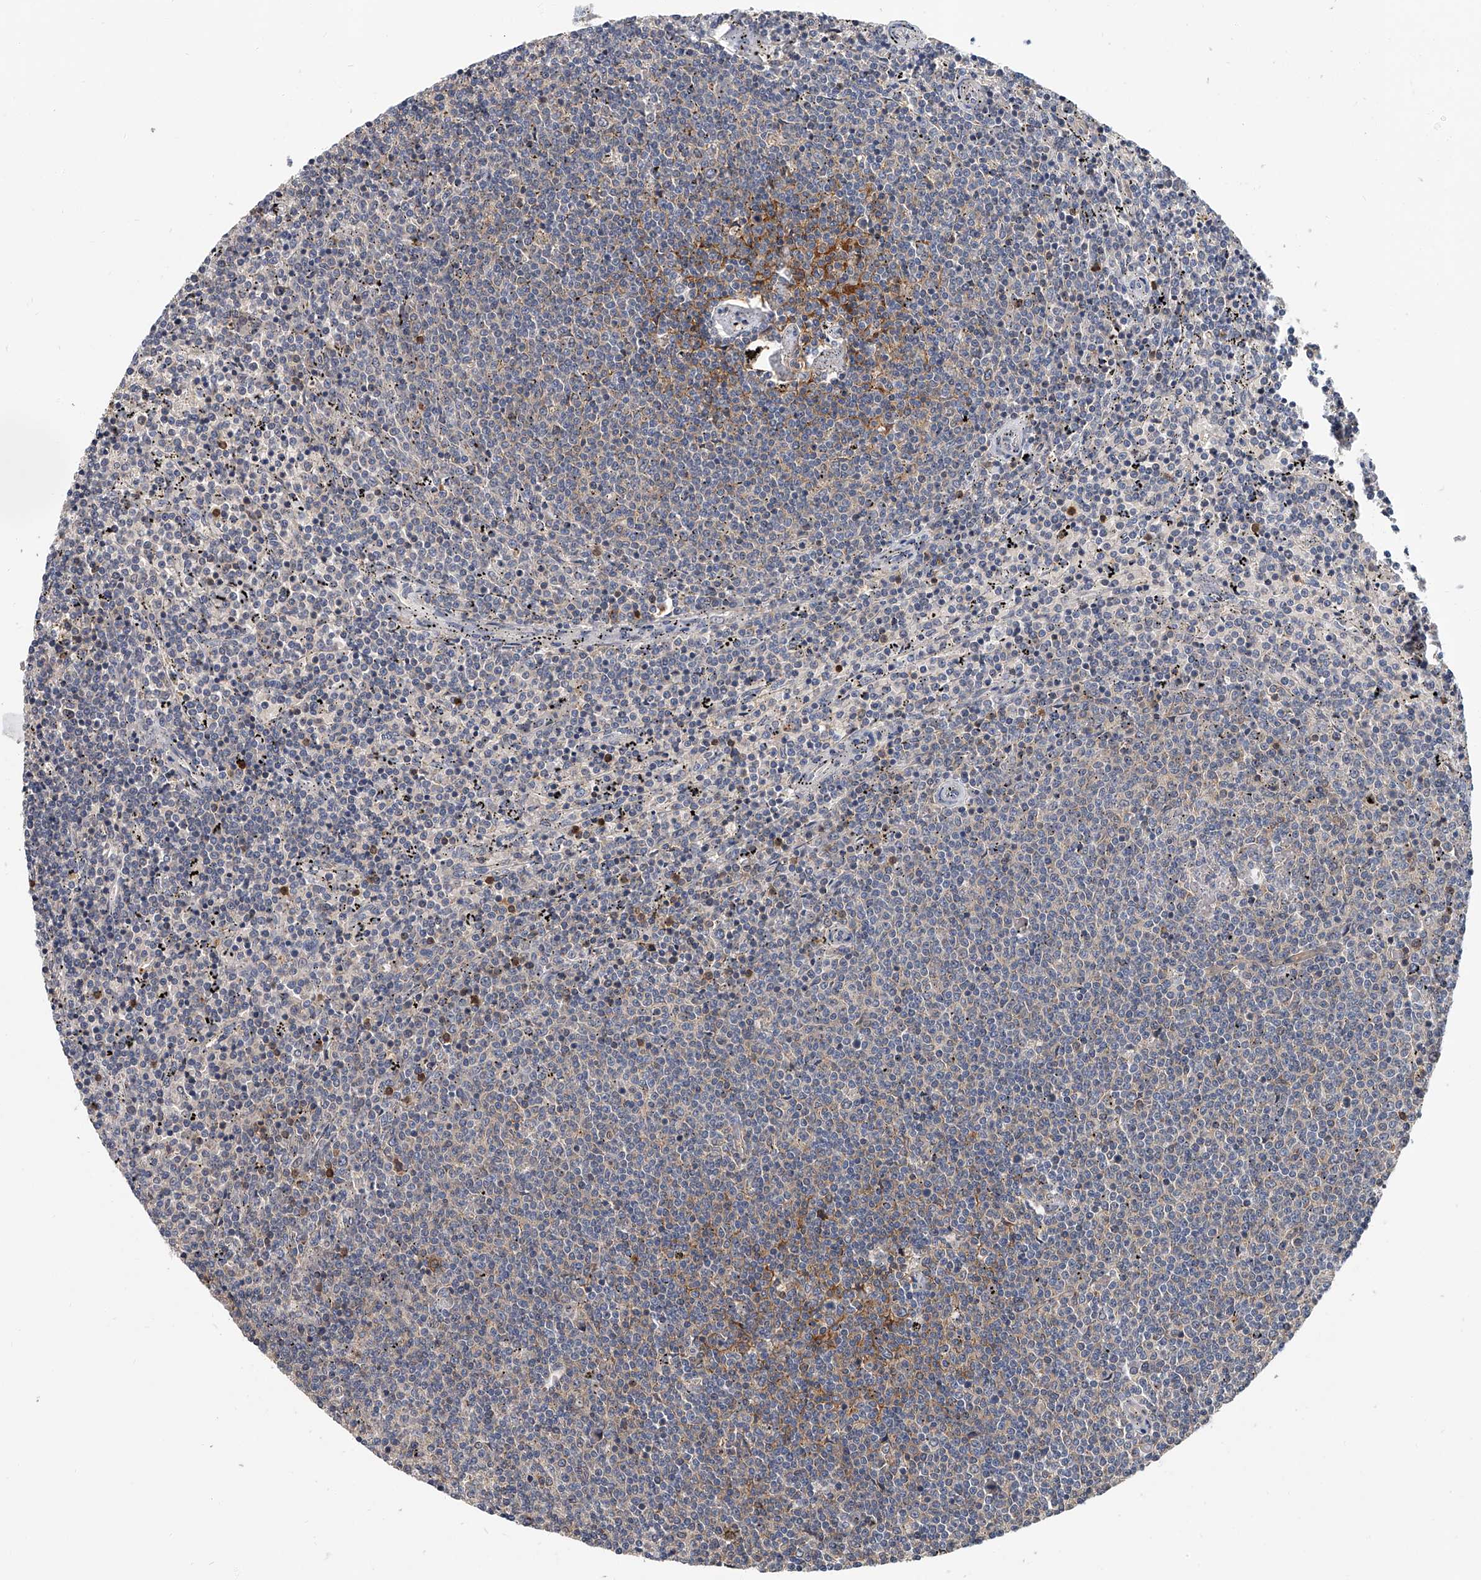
{"staining": {"intensity": "weak", "quantity": "<25%", "location": "cytoplasmic/membranous"}, "tissue": "lymphoma", "cell_type": "Tumor cells", "image_type": "cancer", "snomed": [{"axis": "morphology", "description": "Malignant lymphoma, non-Hodgkin's type, Low grade"}, {"axis": "topography", "description": "Spleen"}], "caption": "High magnification brightfield microscopy of lymphoma stained with DAB (3,3'-diaminobenzidine) (brown) and counterstained with hematoxylin (blue): tumor cells show no significant positivity.", "gene": "CD200", "patient": {"sex": "female", "age": 50}}